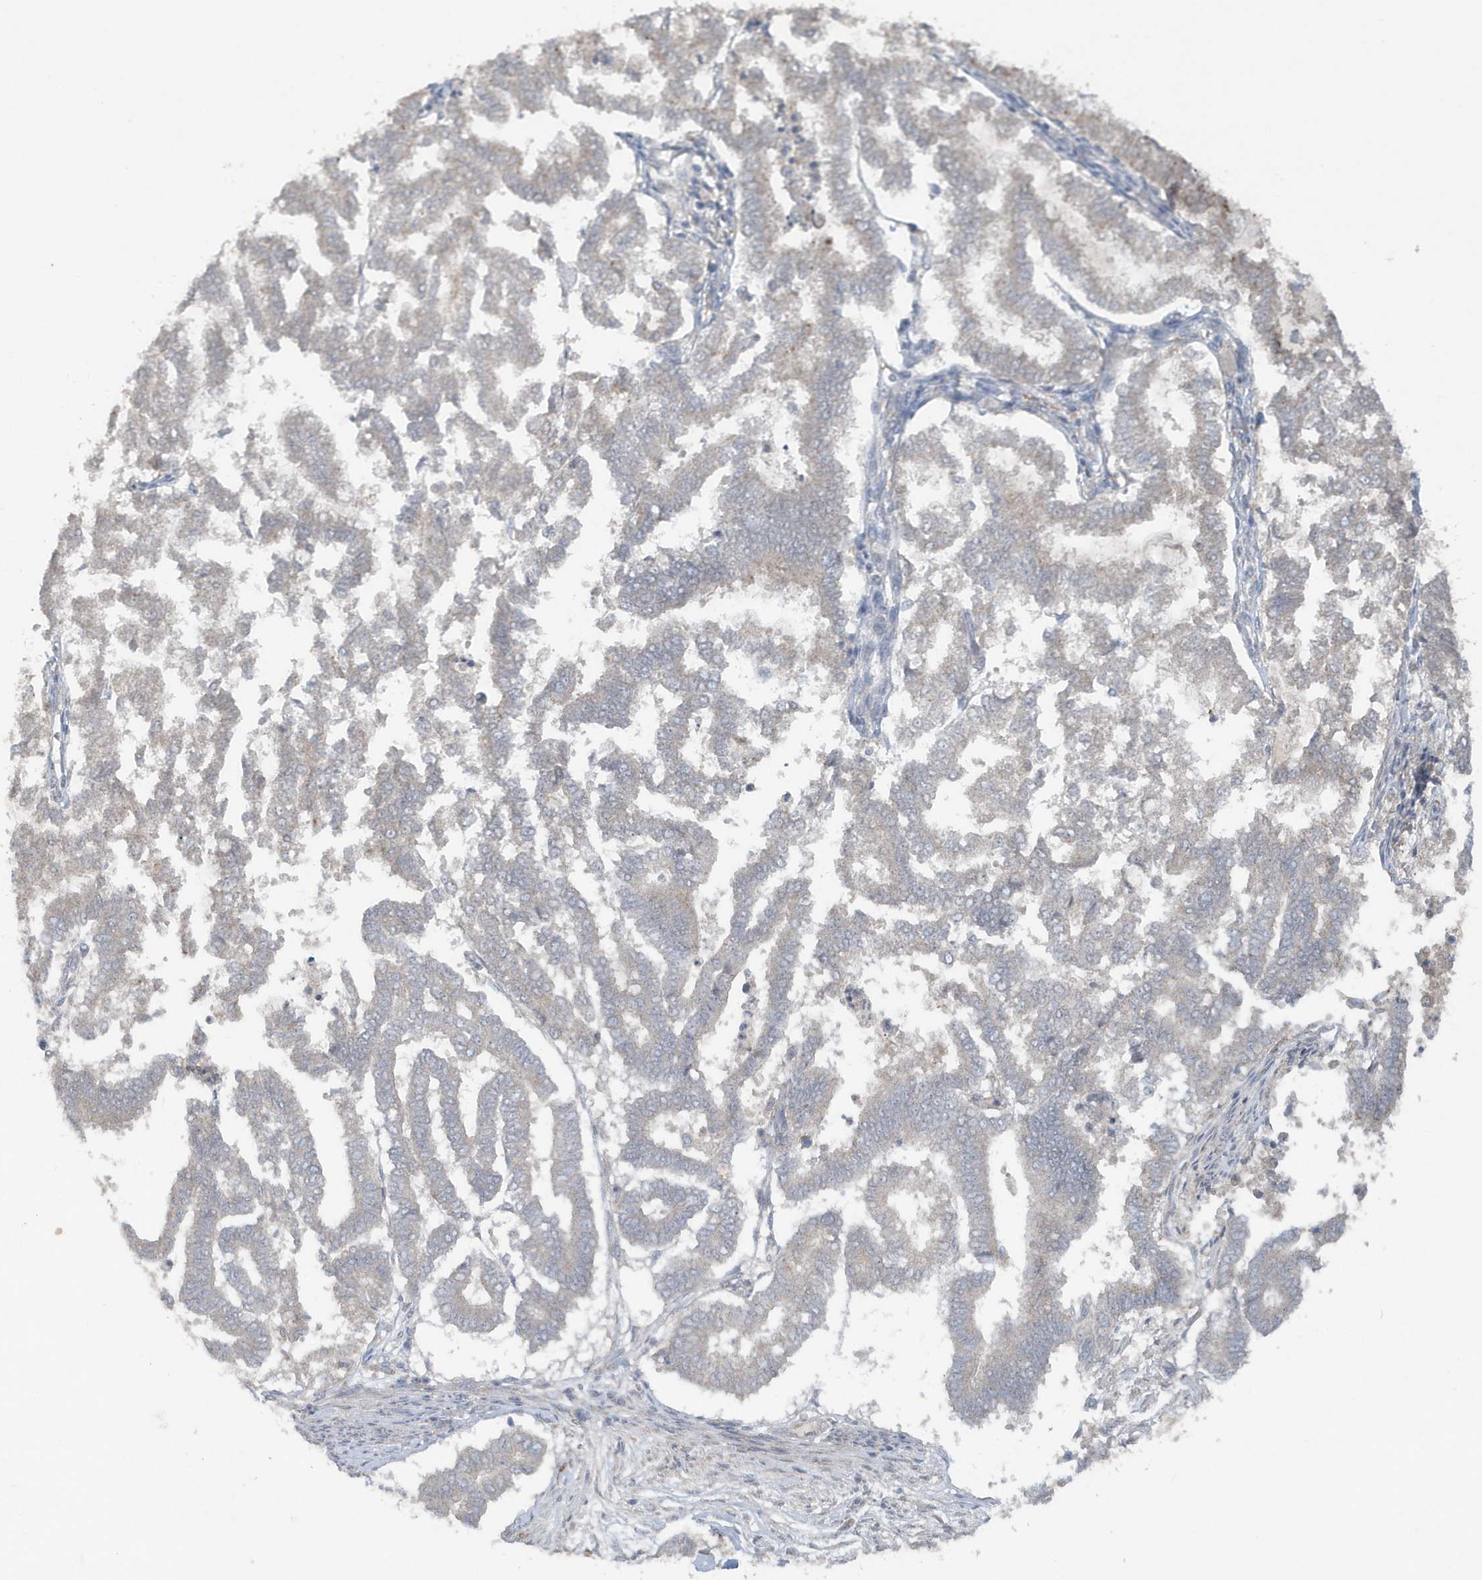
{"staining": {"intensity": "negative", "quantity": "none", "location": "none"}, "tissue": "endometrial cancer", "cell_type": "Tumor cells", "image_type": "cancer", "snomed": [{"axis": "morphology", "description": "Necrosis, NOS"}, {"axis": "morphology", "description": "Adenocarcinoma, NOS"}, {"axis": "topography", "description": "Endometrium"}], "caption": "DAB (3,3'-diaminobenzidine) immunohistochemical staining of human adenocarcinoma (endometrial) demonstrates no significant expression in tumor cells. (DAB immunohistochemistry (IHC) with hematoxylin counter stain).", "gene": "C1RL", "patient": {"sex": "female", "age": 79}}